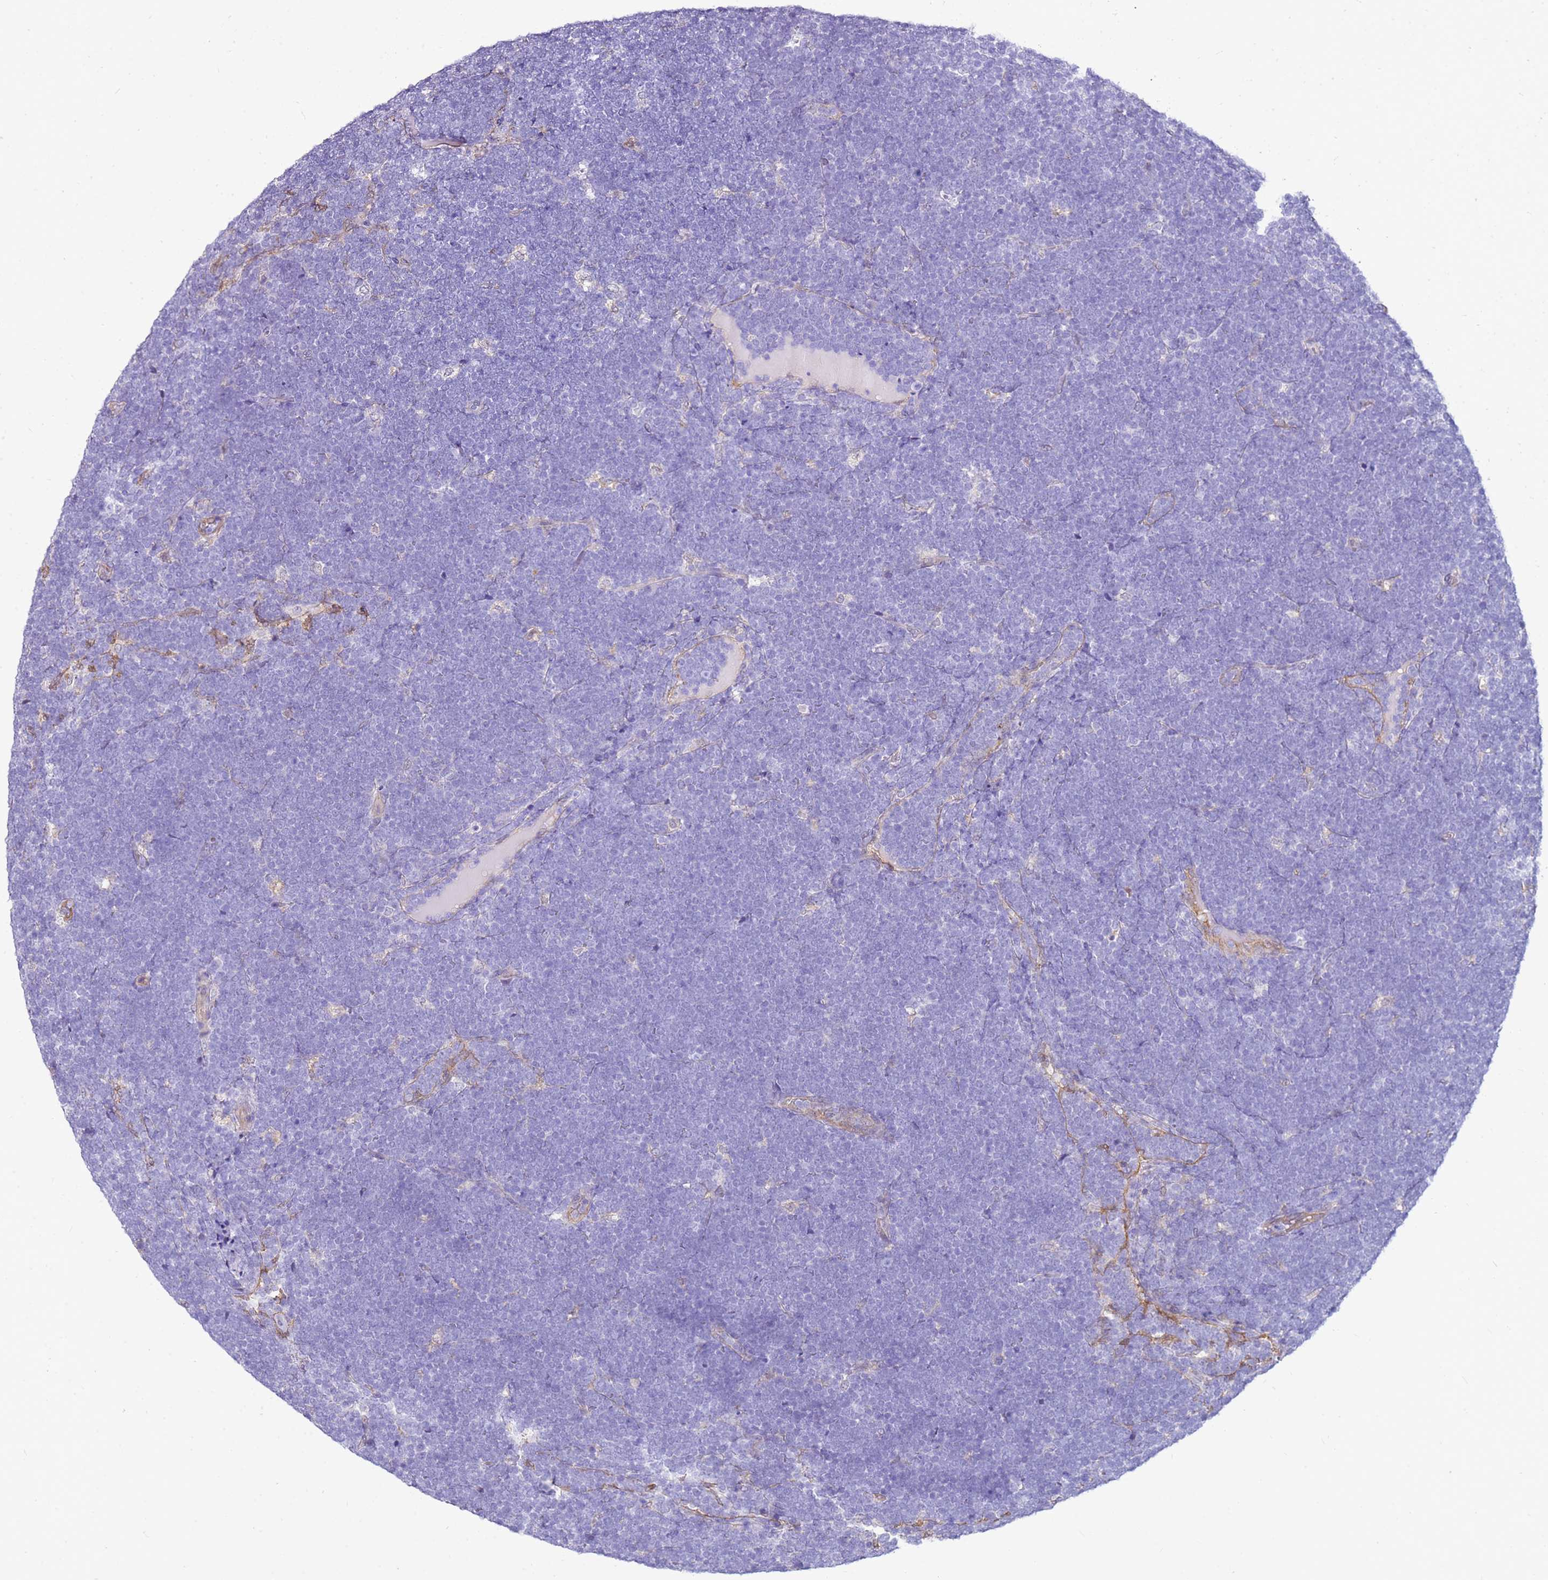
{"staining": {"intensity": "negative", "quantity": "none", "location": "none"}, "tissue": "lymphoma", "cell_type": "Tumor cells", "image_type": "cancer", "snomed": [{"axis": "morphology", "description": "Malignant lymphoma, non-Hodgkin's type, High grade"}, {"axis": "topography", "description": "Lymph node"}], "caption": "Tumor cells are negative for protein expression in human high-grade malignant lymphoma, non-Hodgkin's type.", "gene": "HSPB1", "patient": {"sex": "male", "age": 13}}